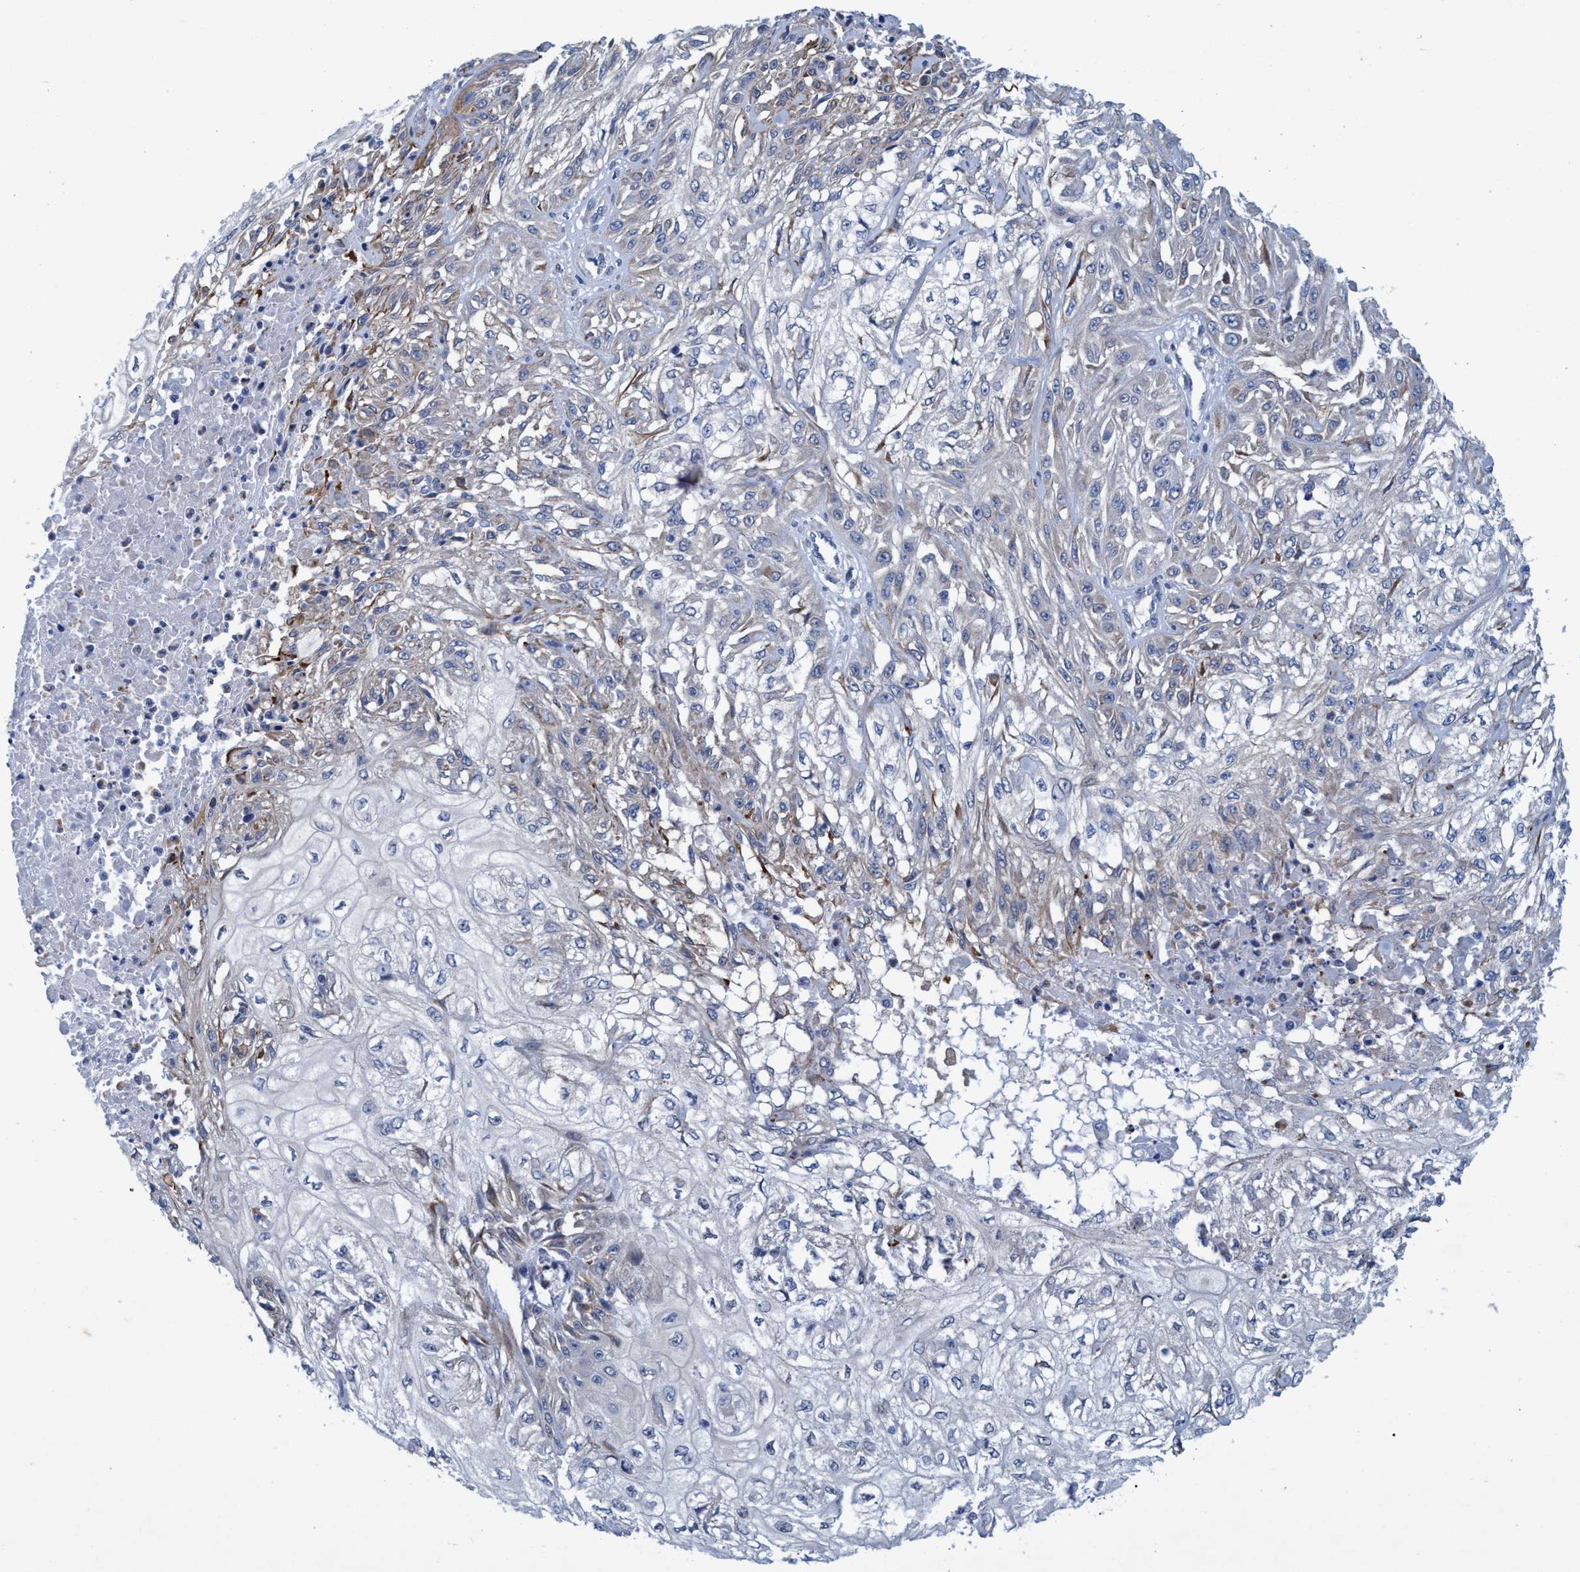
{"staining": {"intensity": "weak", "quantity": "<25%", "location": "cytoplasmic/membranous"}, "tissue": "skin cancer", "cell_type": "Tumor cells", "image_type": "cancer", "snomed": [{"axis": "morphology", "description": "Squamous cell carcinoma, NOS"}, {"axis": "morphology", "description": "Squamous cell carcinoma, metastatic, NOS"}, {"axis": "topography", "description": "Skin"}, {"axis": "topography", "description": "Lymph node"}], "caption": "Tumor cells are negative for protein expression in human skin cancer (metastatic squamous cell carcinoma).", "gene": "SLC43A2", "patient": {"sex": "male", "age": 75}}